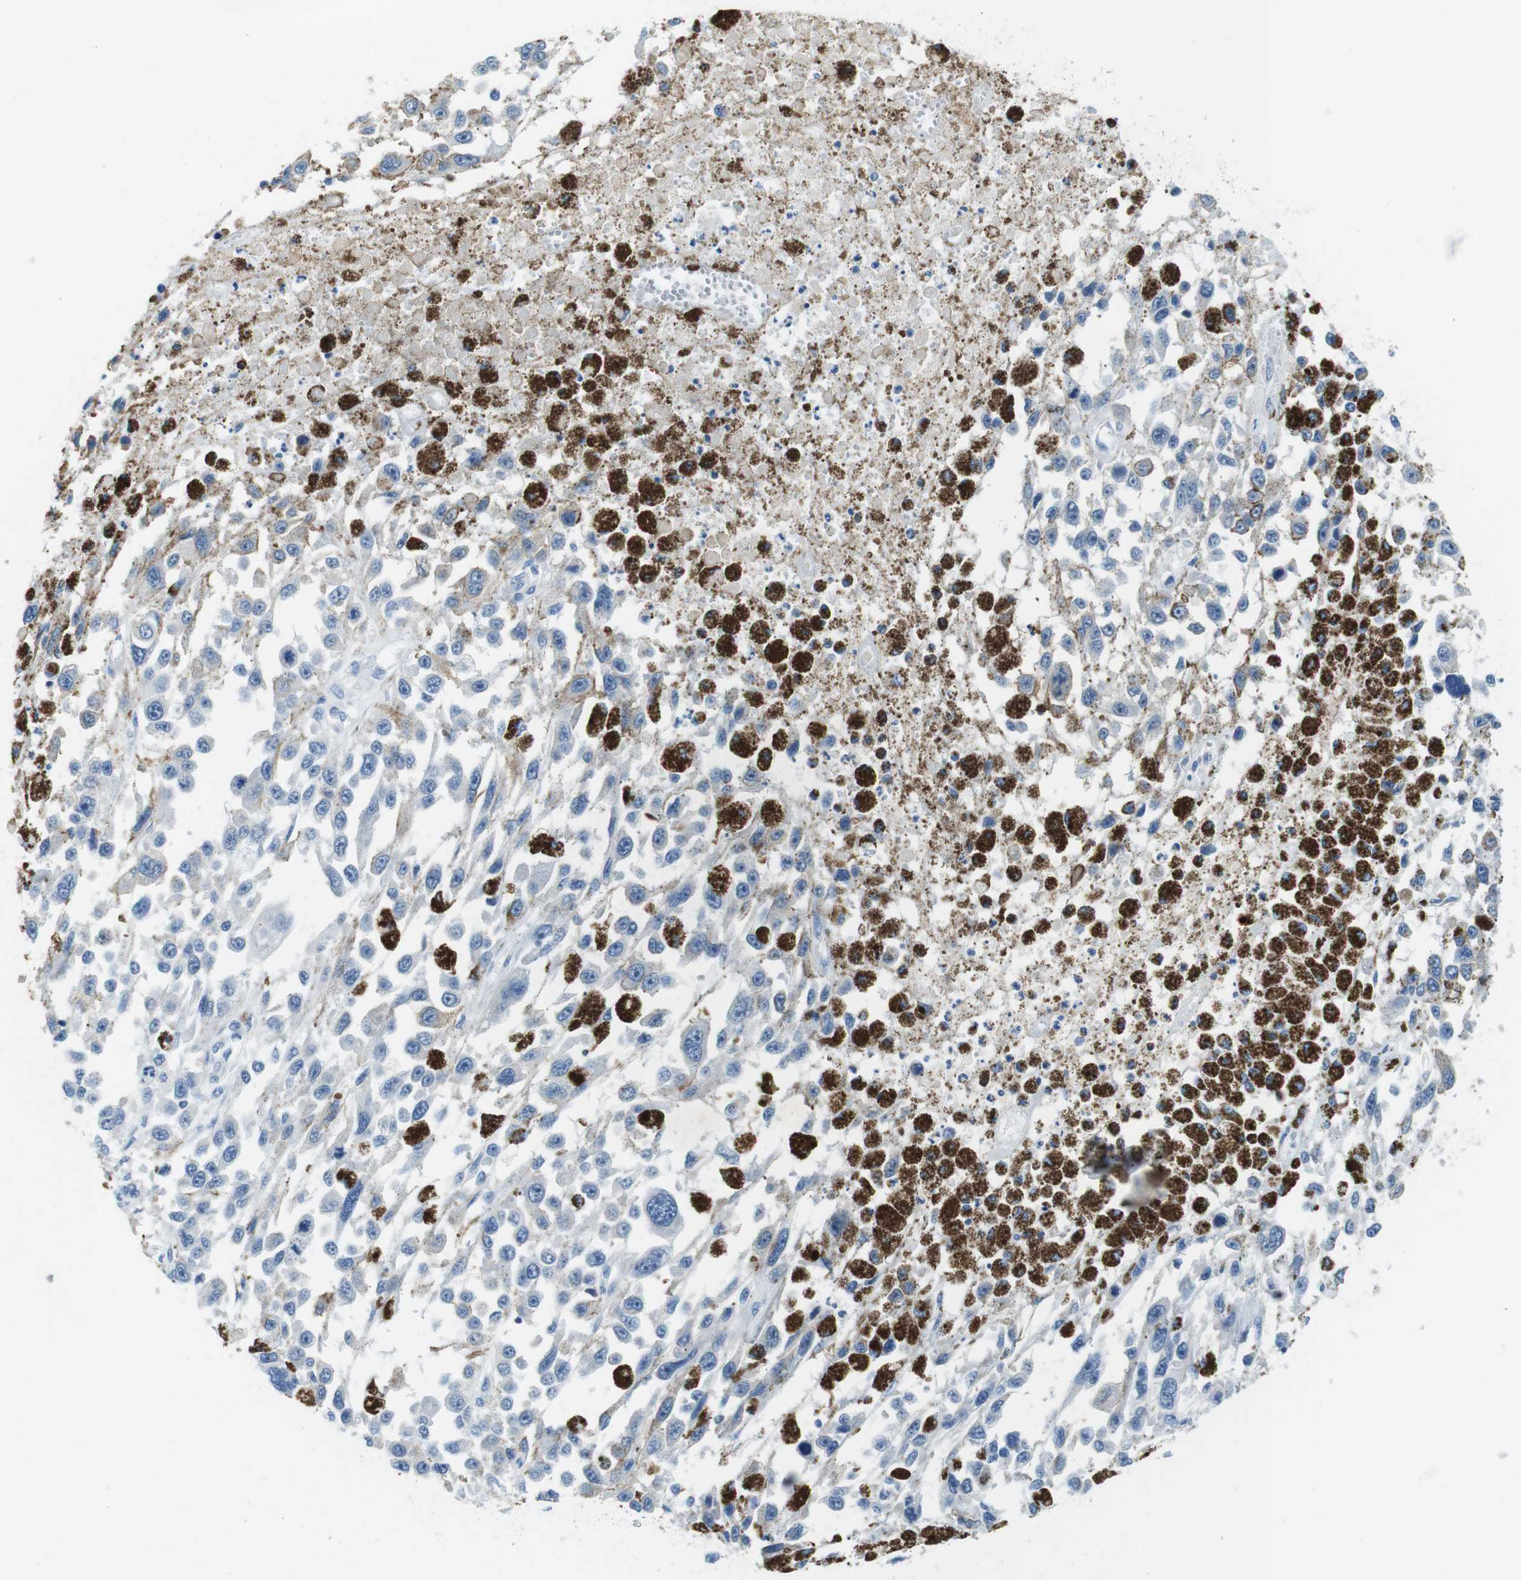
{"staining": {"intensity": "negative", "quantity": "none", "location": "none"}, "tissue": "melanoma", "cell_type": "Tumor cells", "image_type": "cancer", "snomed": [{"axis": "morphology", "description": "Malignant melanoma, Metastatic site"}, {"axis": "topography", "description": "Lymph node"}], "caption": "Tumor cells show no significant positivity in melanoma.", "gene": "SLC35A3", "patient": {"sex": "male", "age": 59}}